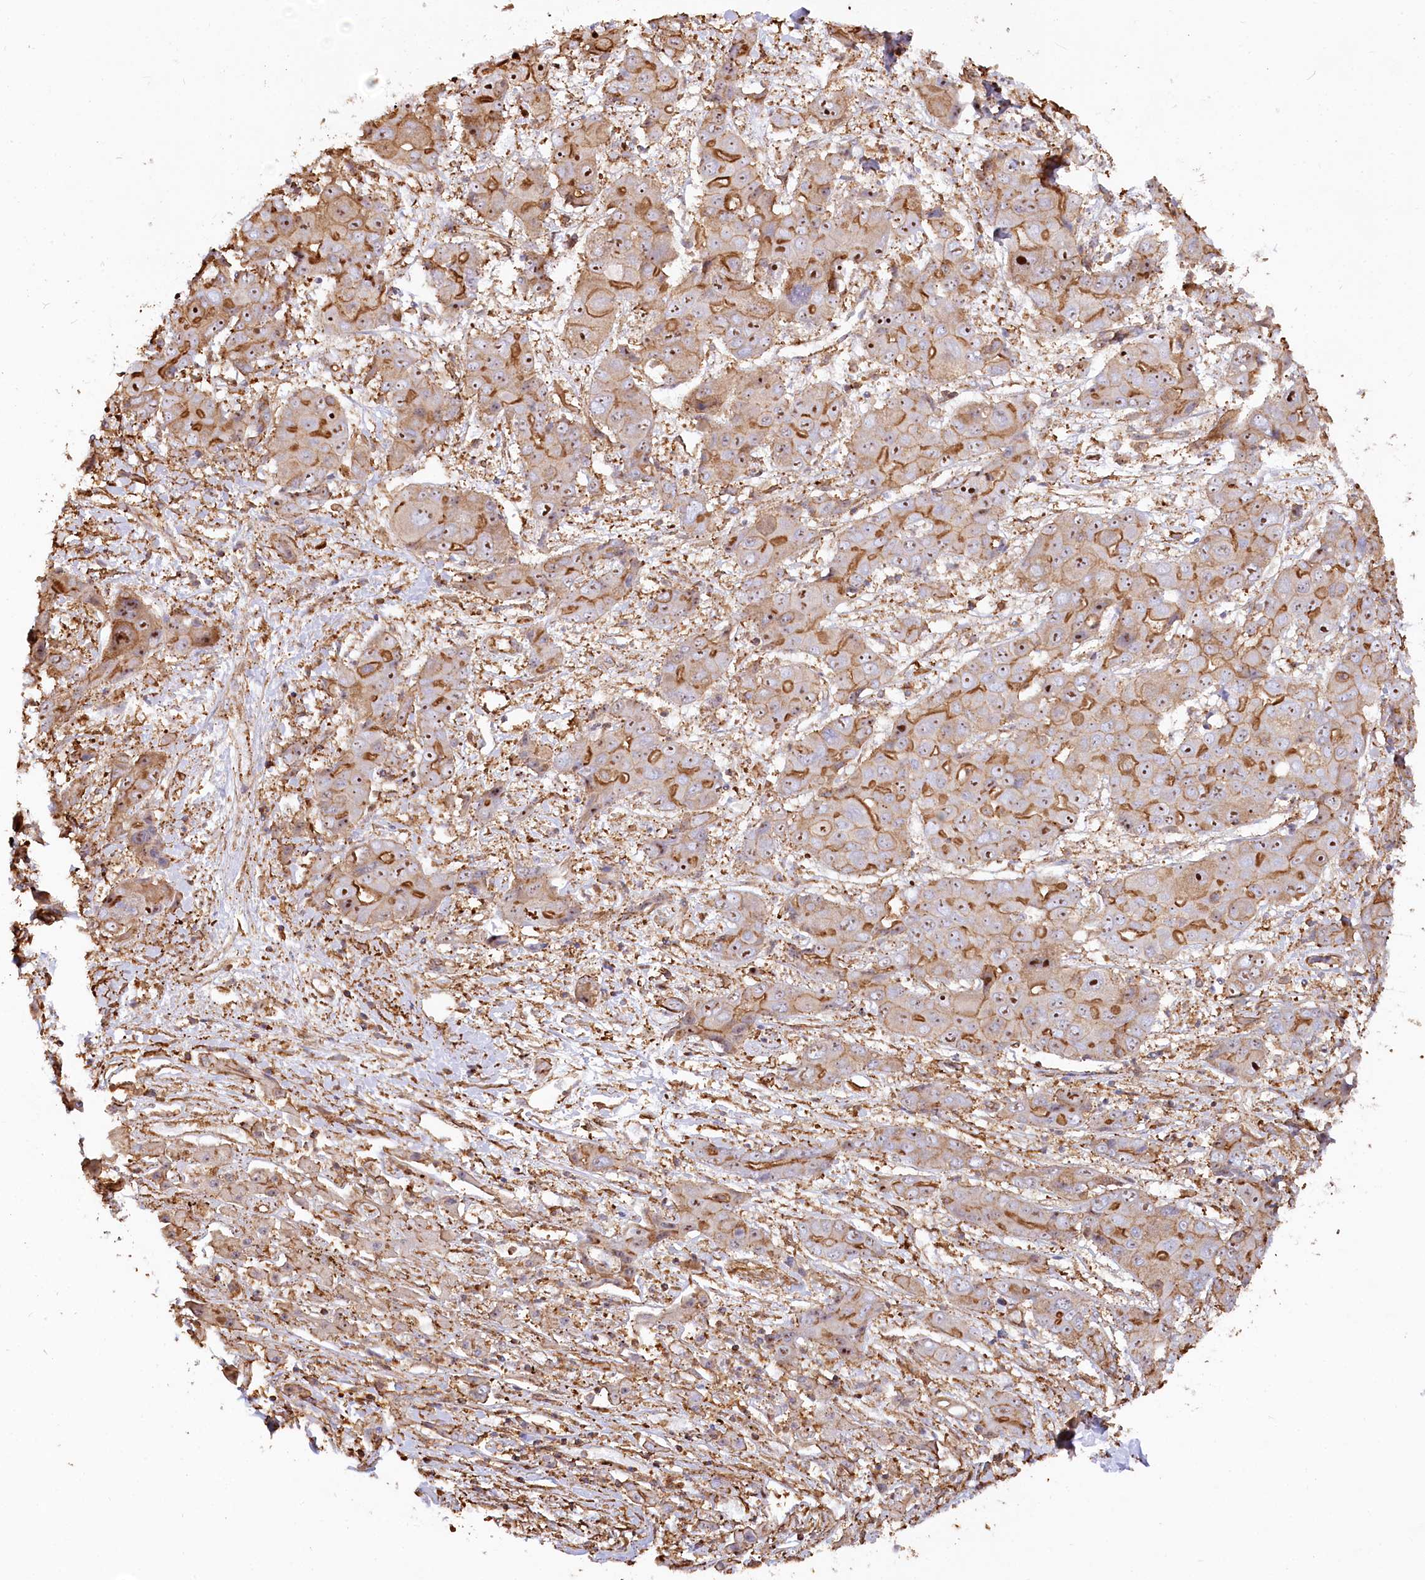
{"staining": {"intensity": "moderate", "quantity": ">75%", "location": "cytoplasmic/membranous,nuclear"}, "tissue": "liver cancer", "cell_type": "Tumor cells", "image_type": "cancer", "snomed": [{"axis": "morphology", "description": "Cholangiocarcinoma"}, {"axis": "topography", "description": "Liver"}], "caption": "Protein expression analysis of human liver cancer reveals moderate cytoplasmic/membranous and nuclear expression in approximately >75% of tumor cells.", "gene": "WDR36", "patient": {"sex": "male", "age": 67}}